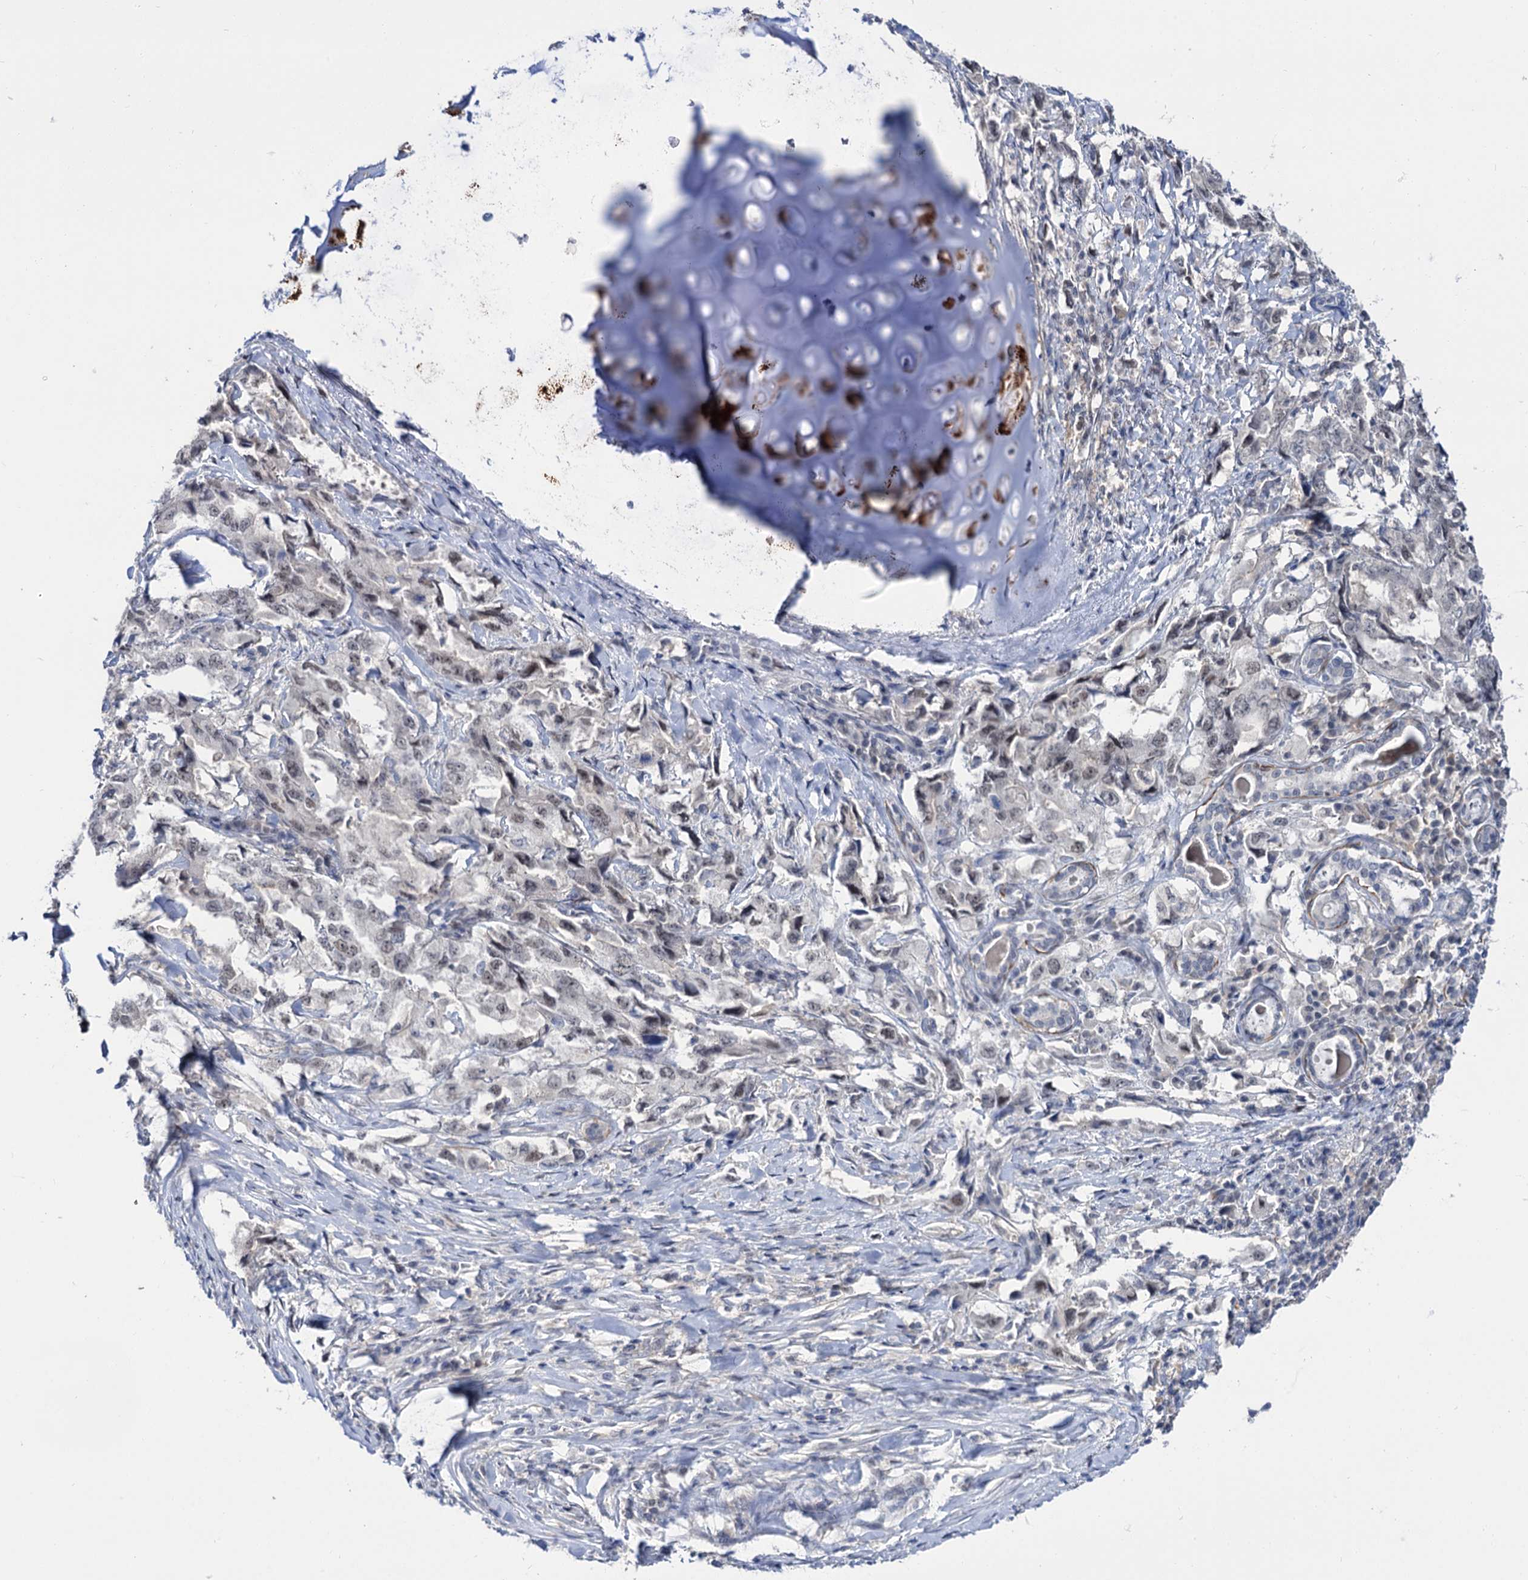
{"staining": {"intensity": "weak", "quantity": ">75%", "location": "nuclear"}, "tissue": "lung cancer", "cell_type": "Tumor cells", "image_type": "cancer", "snomed": [{"axis": "morphology", "description": "Adenocarcinoma, NOS"}, {"axis": "topography", "description": "Lung"}], "caption": "Human lung cancer (adenocarcinoma) stained for a protein (brown) reveals weak nuclear positive positivity in about >75% of tumor cells.", "gene": "NEK10", "patient": {"sex": "female", "age": 51}}